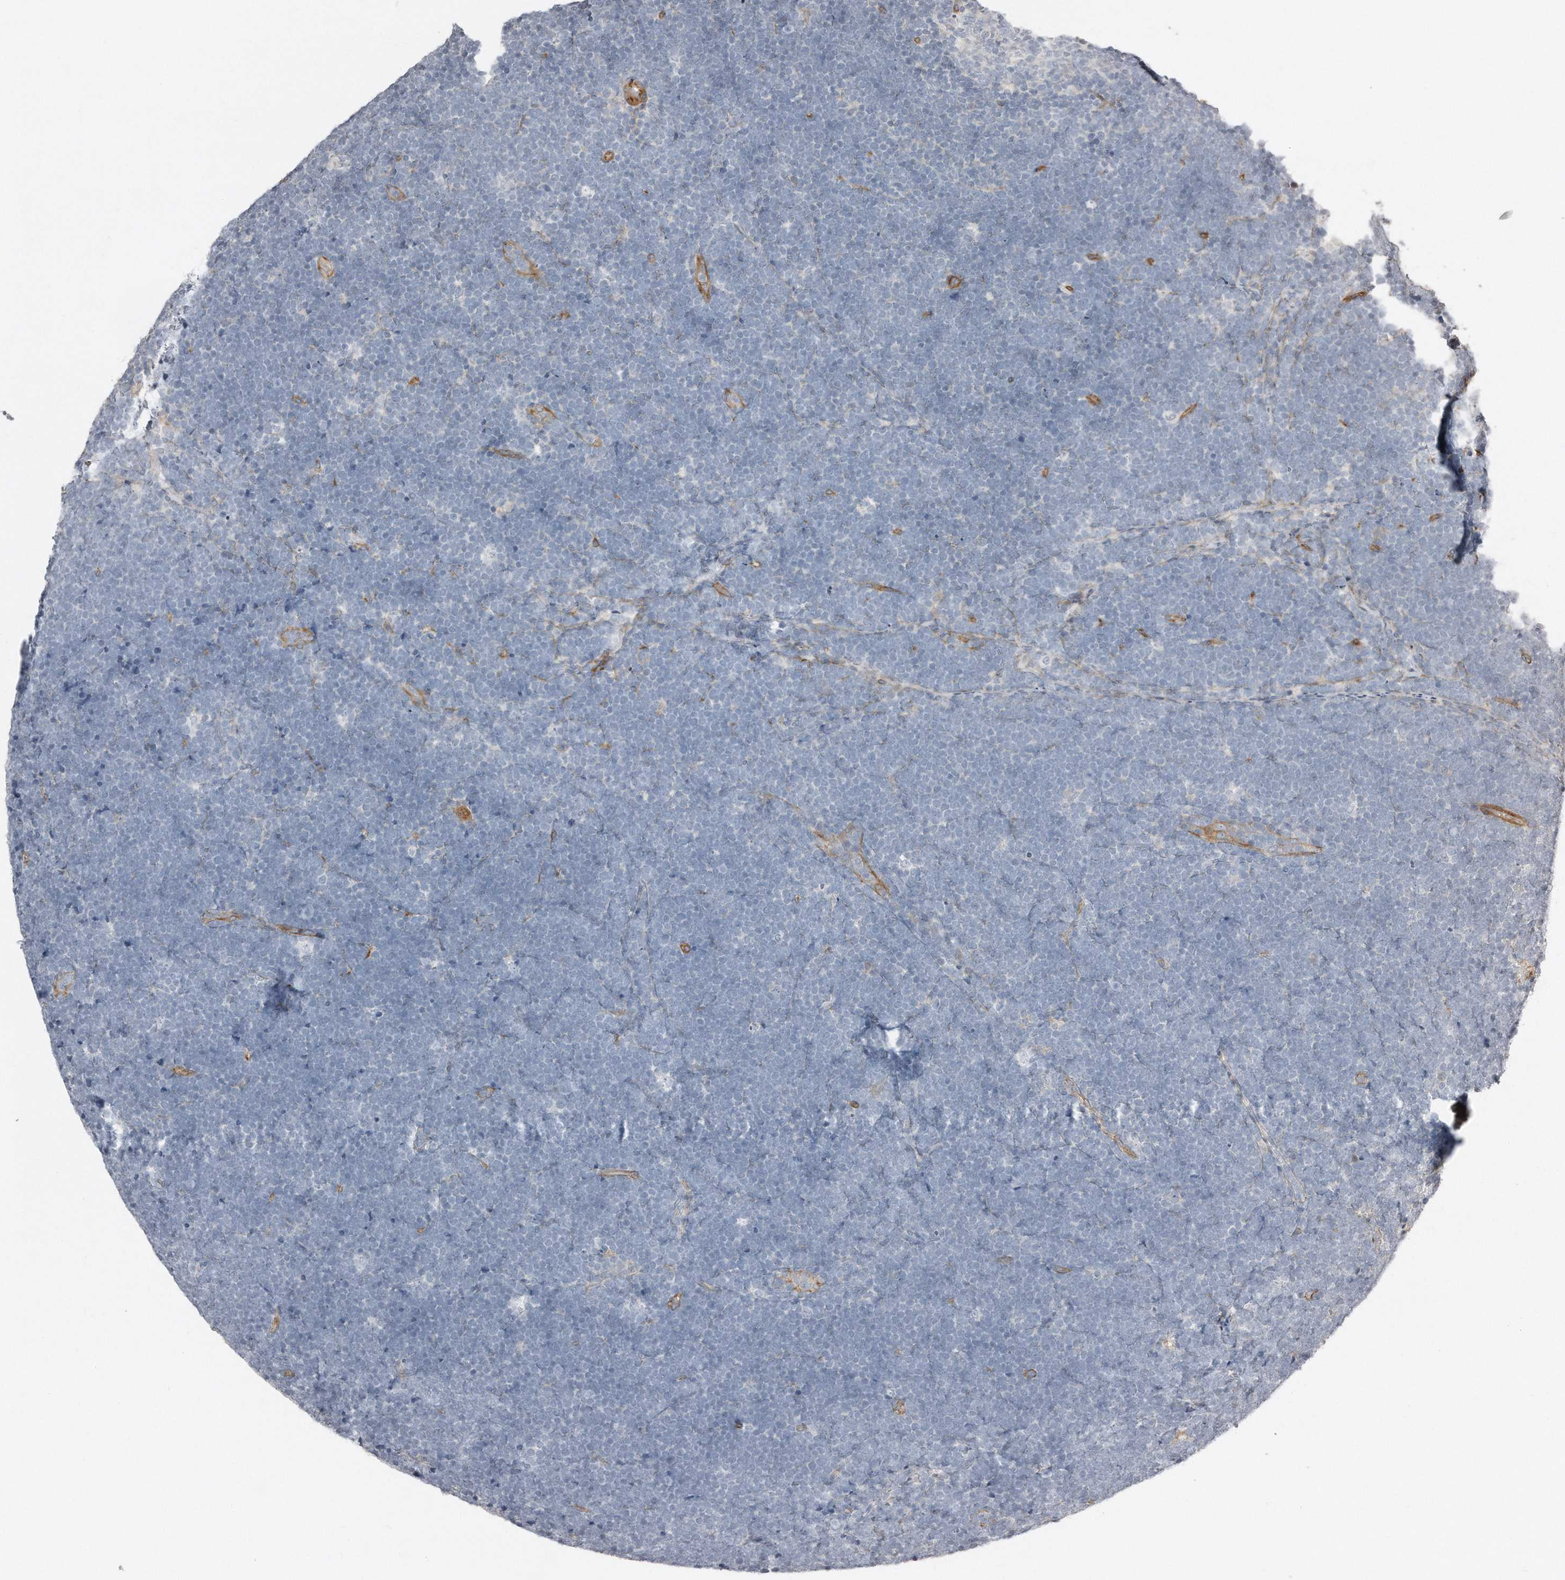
{"staining": {"intensity": "negative", "quantity": "none", "location": "none"}, "tissue": "lymphoma", "cell_type": "Tumor cells", "image_type": "cancer", "snomed": [{"axis": "morphology", "description": "Malignant lymphoma, non-Hodgkin's type, High grade"}, {"axis": "topography", "description": "Lymph node"}], "caption": "High-grade malignant lymphoma, non-Hodgkin's type was stained to show a protein in brown. There is no significant expression in tumor cells.", "gene": "SNAP47", "patient": {"sex": "male", "age": 13}}